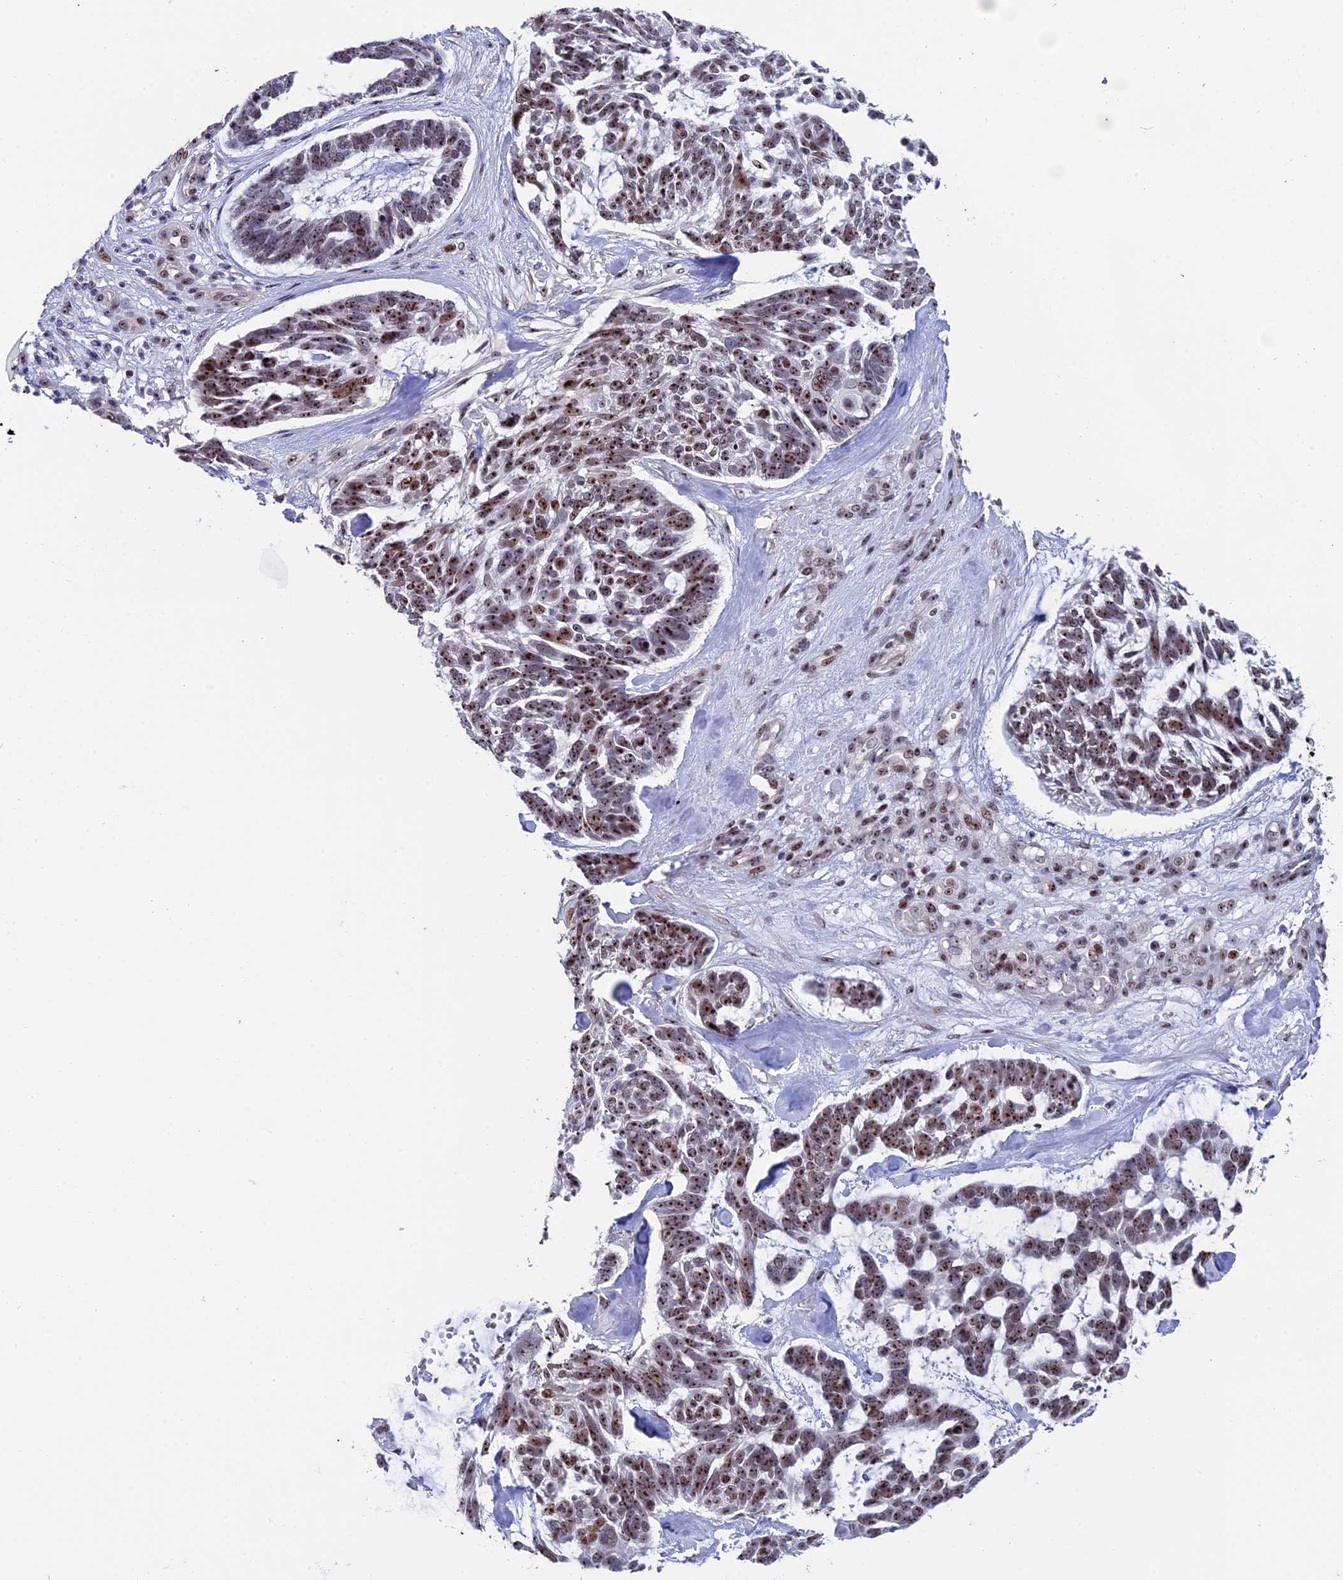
{"staining": {"intensity": "strong", "quantity": ">75%", "location": "nuclear"}, "tissue": "skin cancer", "cell_type": "Tumor cells", "image_type": "cancer", "snomed": [{"axis": "morphology", "description": "Basal cell carcinoma"}, {"axis": "topography", "description": "Skin"}], "caption": "Protein expression by IHC reveals strong nuclear staining in about >75% of tumor cells in skin basal cell carcinoma.", "gene": "CCDC86", "patient": {"sex": "male", "age": 88}}